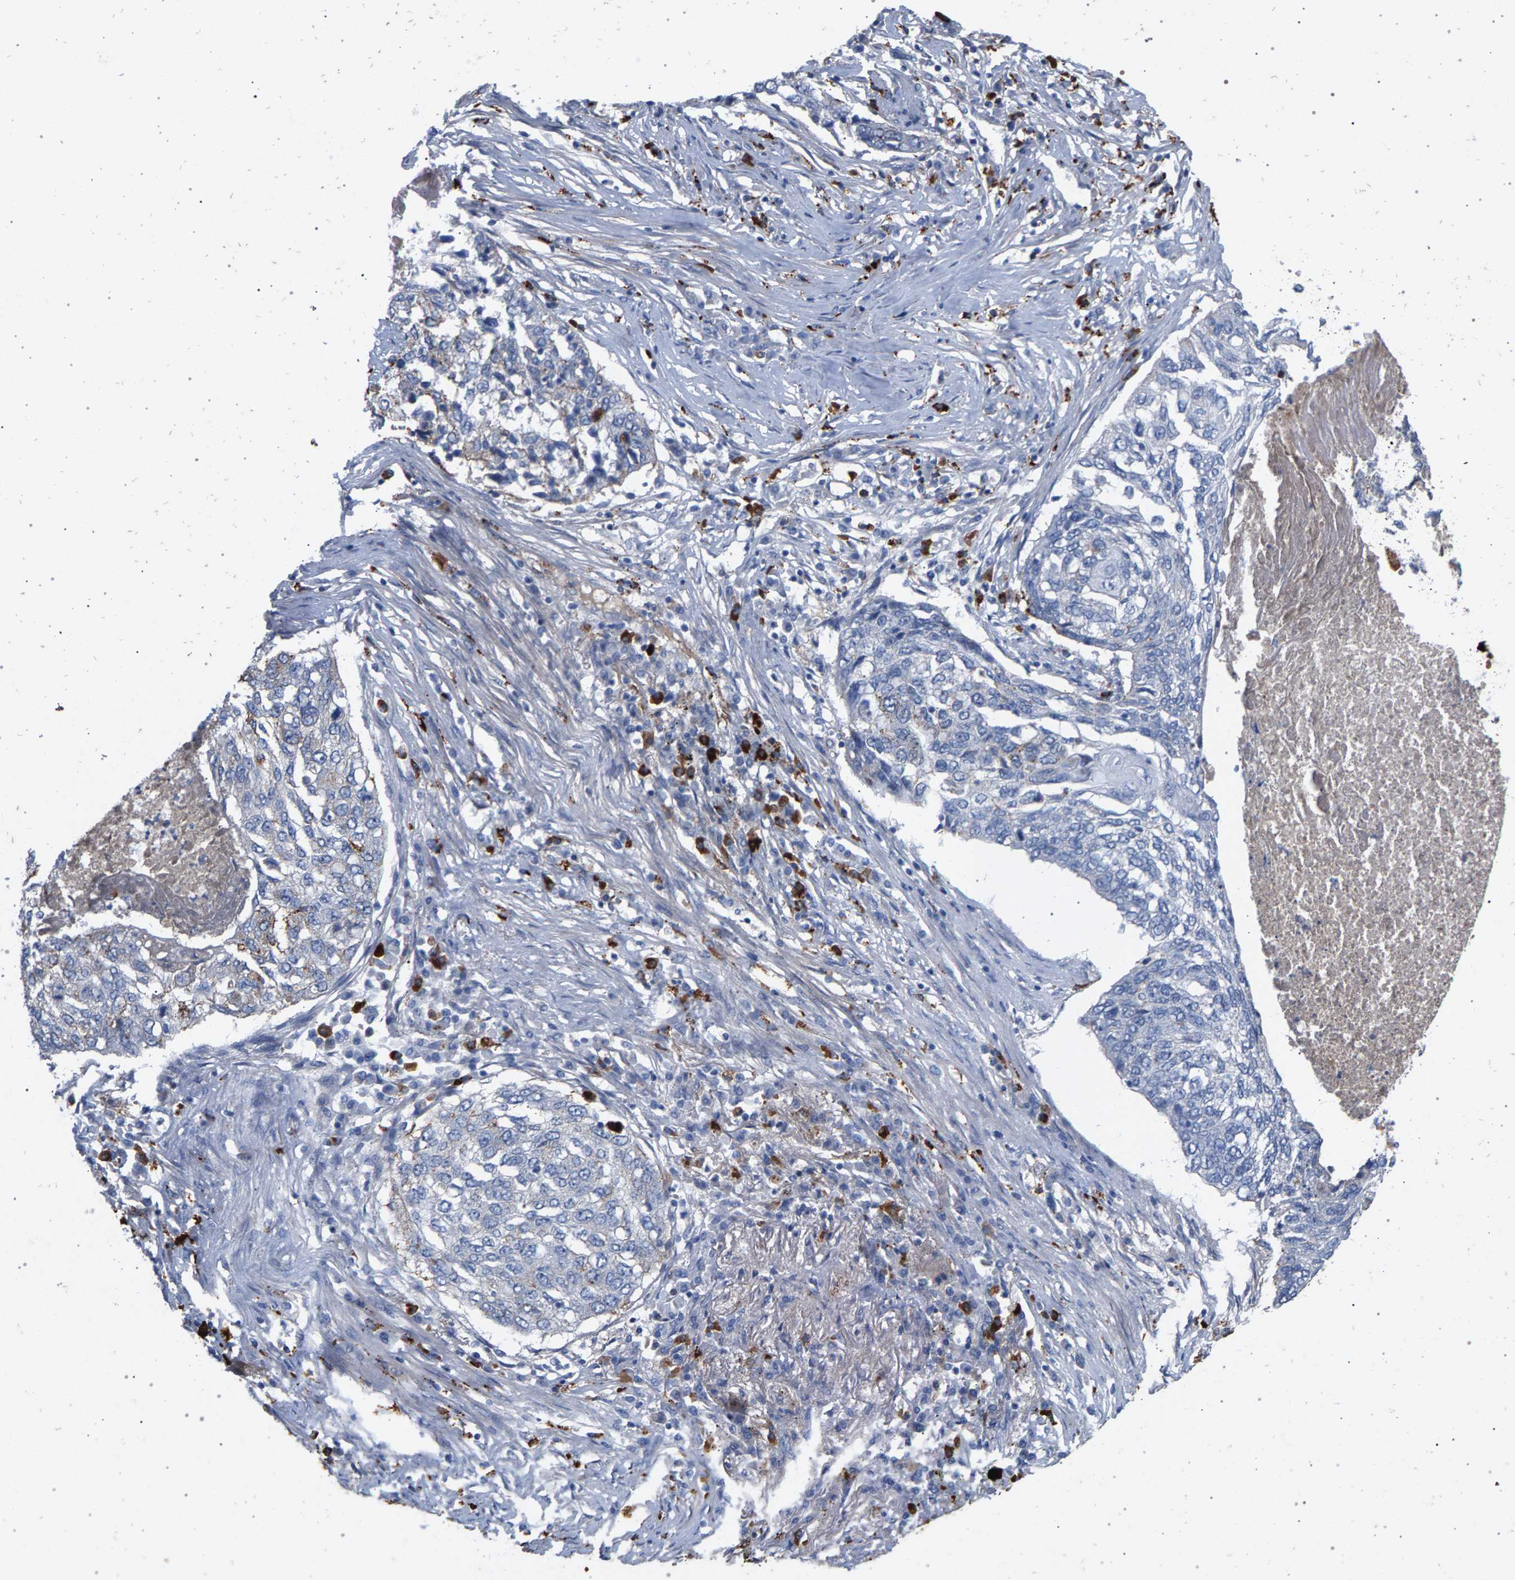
{"staining": {"intensity": "weak", "quantity": "<25%", "location": "cytoplasmic/membranous"}, "tissue": "lung cancer", "cell_type": "Tumor cells", "image_type": "cancer", "snomed": [{"axis": "morphology", "description": "Squamous cell carcinoma, NOS"}, {"axis": "topography", "description": "Lung"}], "caption": "Tumor cells are negative for protein expression in human lung squamous cell carcinoma.", "gene": "MAMDC2", "patient": {"sex": "female", "age": 63}}